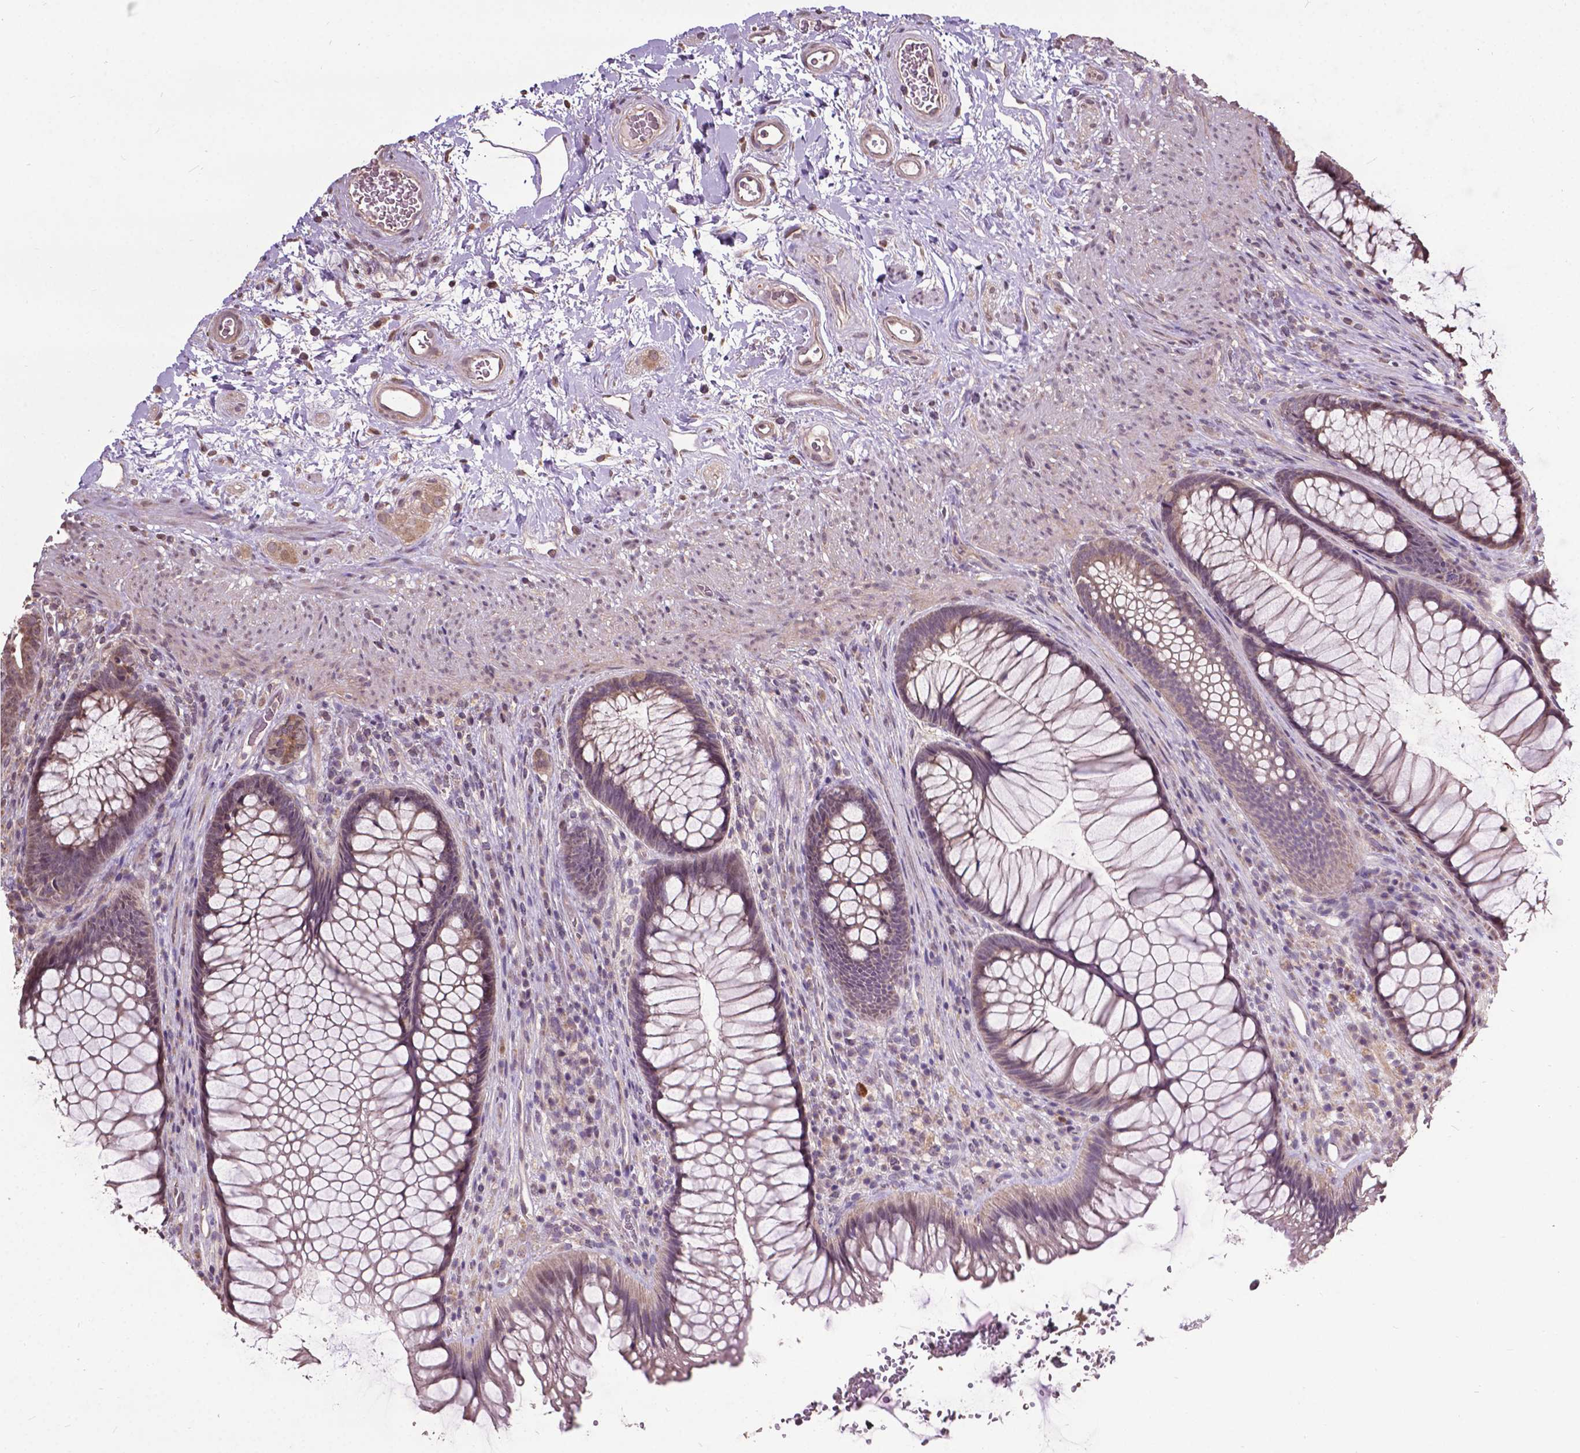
{"staining": {"intensity": "weak", "quantity": "25%-75%", "location": "cytoplasmic/membranous"}, "tissue": "rectum", "cell_type": "Glandular cells", "image_type": "normal", "snomed": [{"axis": "morphology", "description": "Normal tissue, NOS"}, {"axis": "topography", "description": "Smooth muscle"}, {"axis": "topography", "description": "Rectum"}], "caption": "A micrograph of rectum stained for a protein displays weak cytoplasmic/membranous brown staining in glandular cells.", "gene": "GLRA2", "patient": {"sex": "male", "age": 53}}